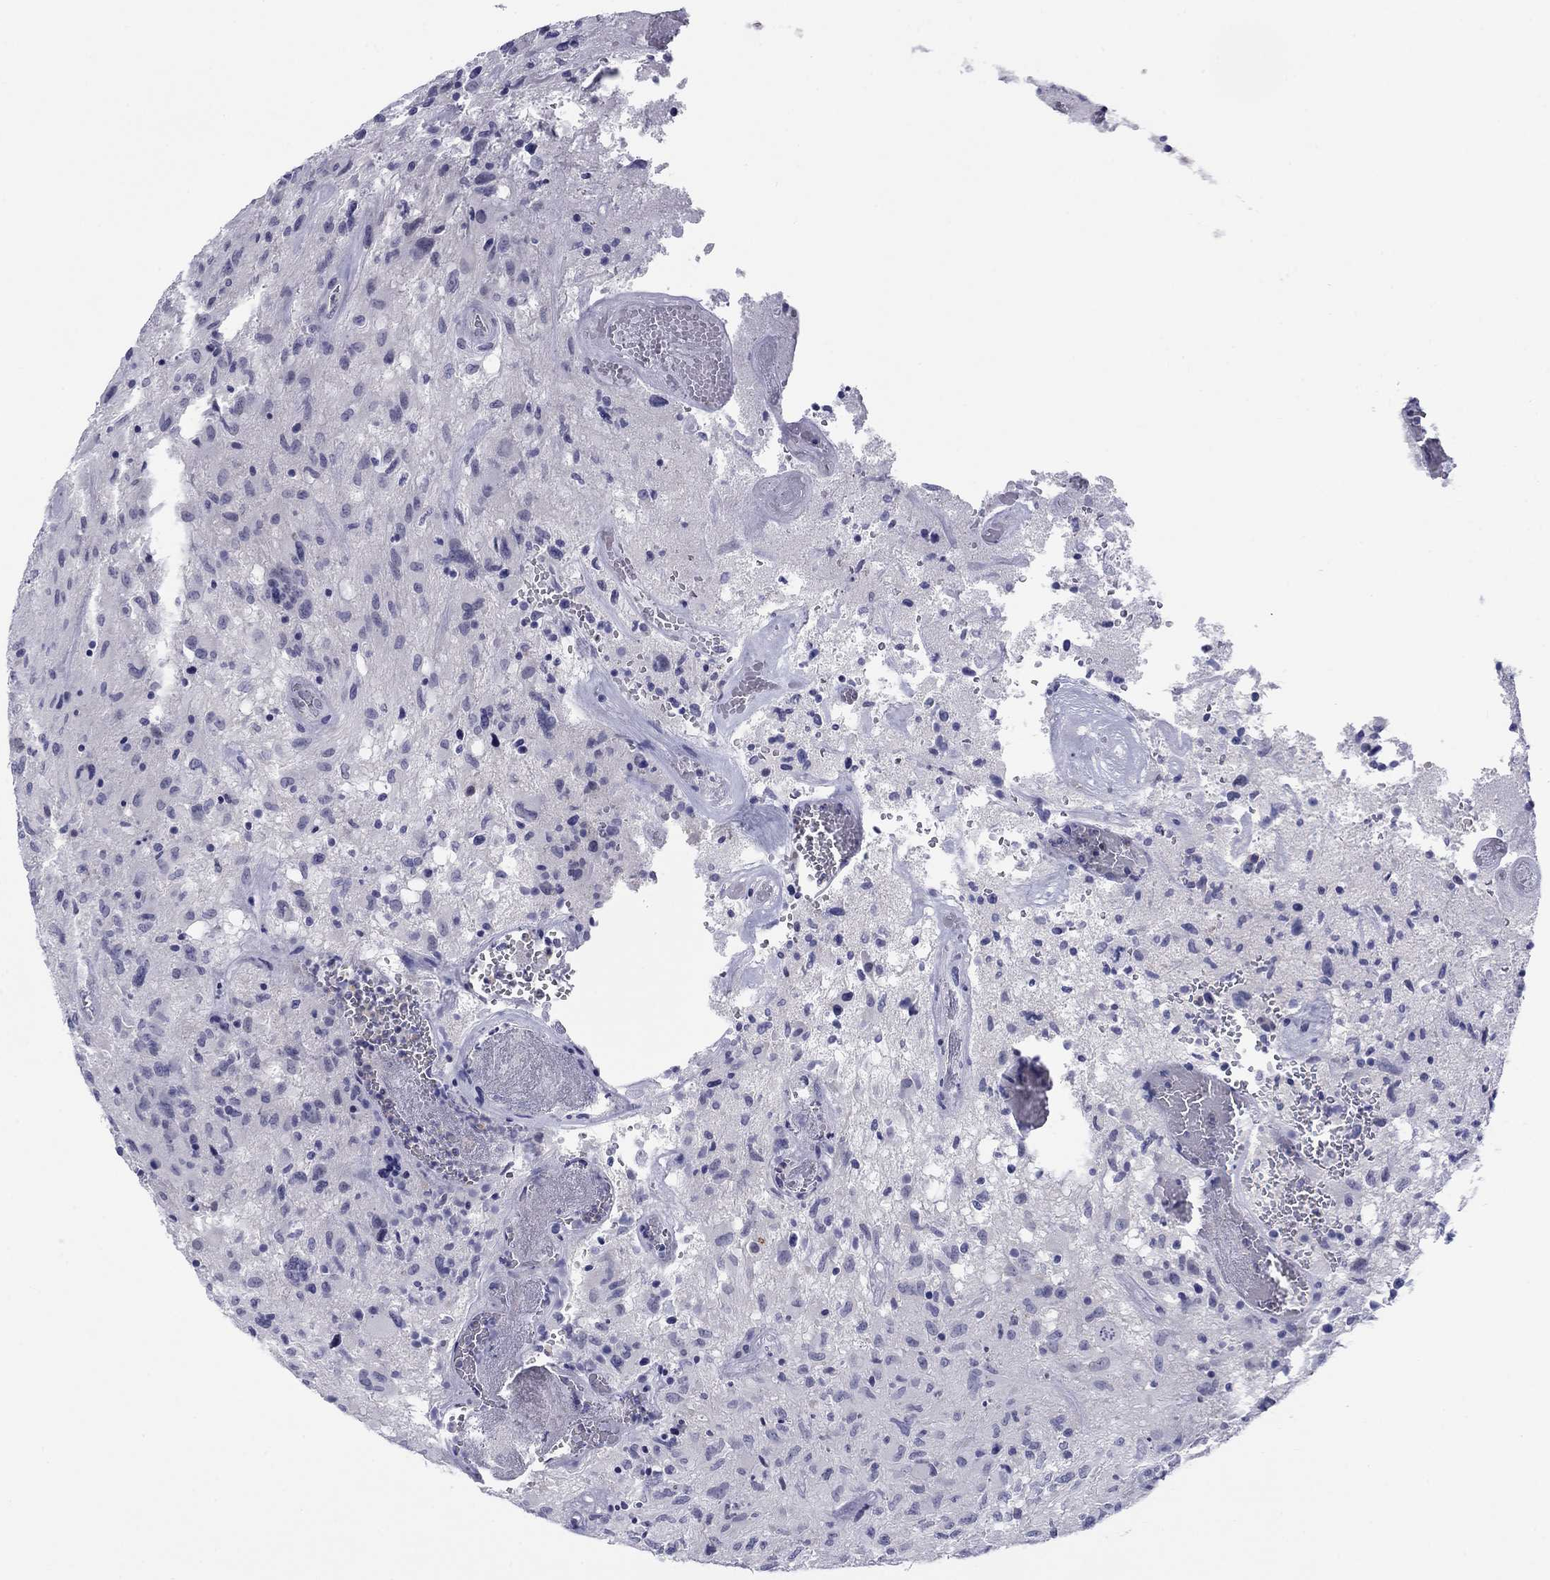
{"staining": {"intensity": "negative", "quantity": "none", "location": "none"}, "tissue": "glioma", "cell_type": "Tumor cells", "image_type": "cancer", "snomed": [{"axis": "morphology", "description": "Glioma, malignant, NOS"}, {"axis": "morphology", "description": "Glioma, malignant, High grade"}, {"axis": "topography", "description": "Brain"}], "caption": "The photomicrograph reveals no significant staining in tumor cells of glioma (malignant).", "gene": "CACNA1A", "patient": {"sex": "female", "age": 71}}